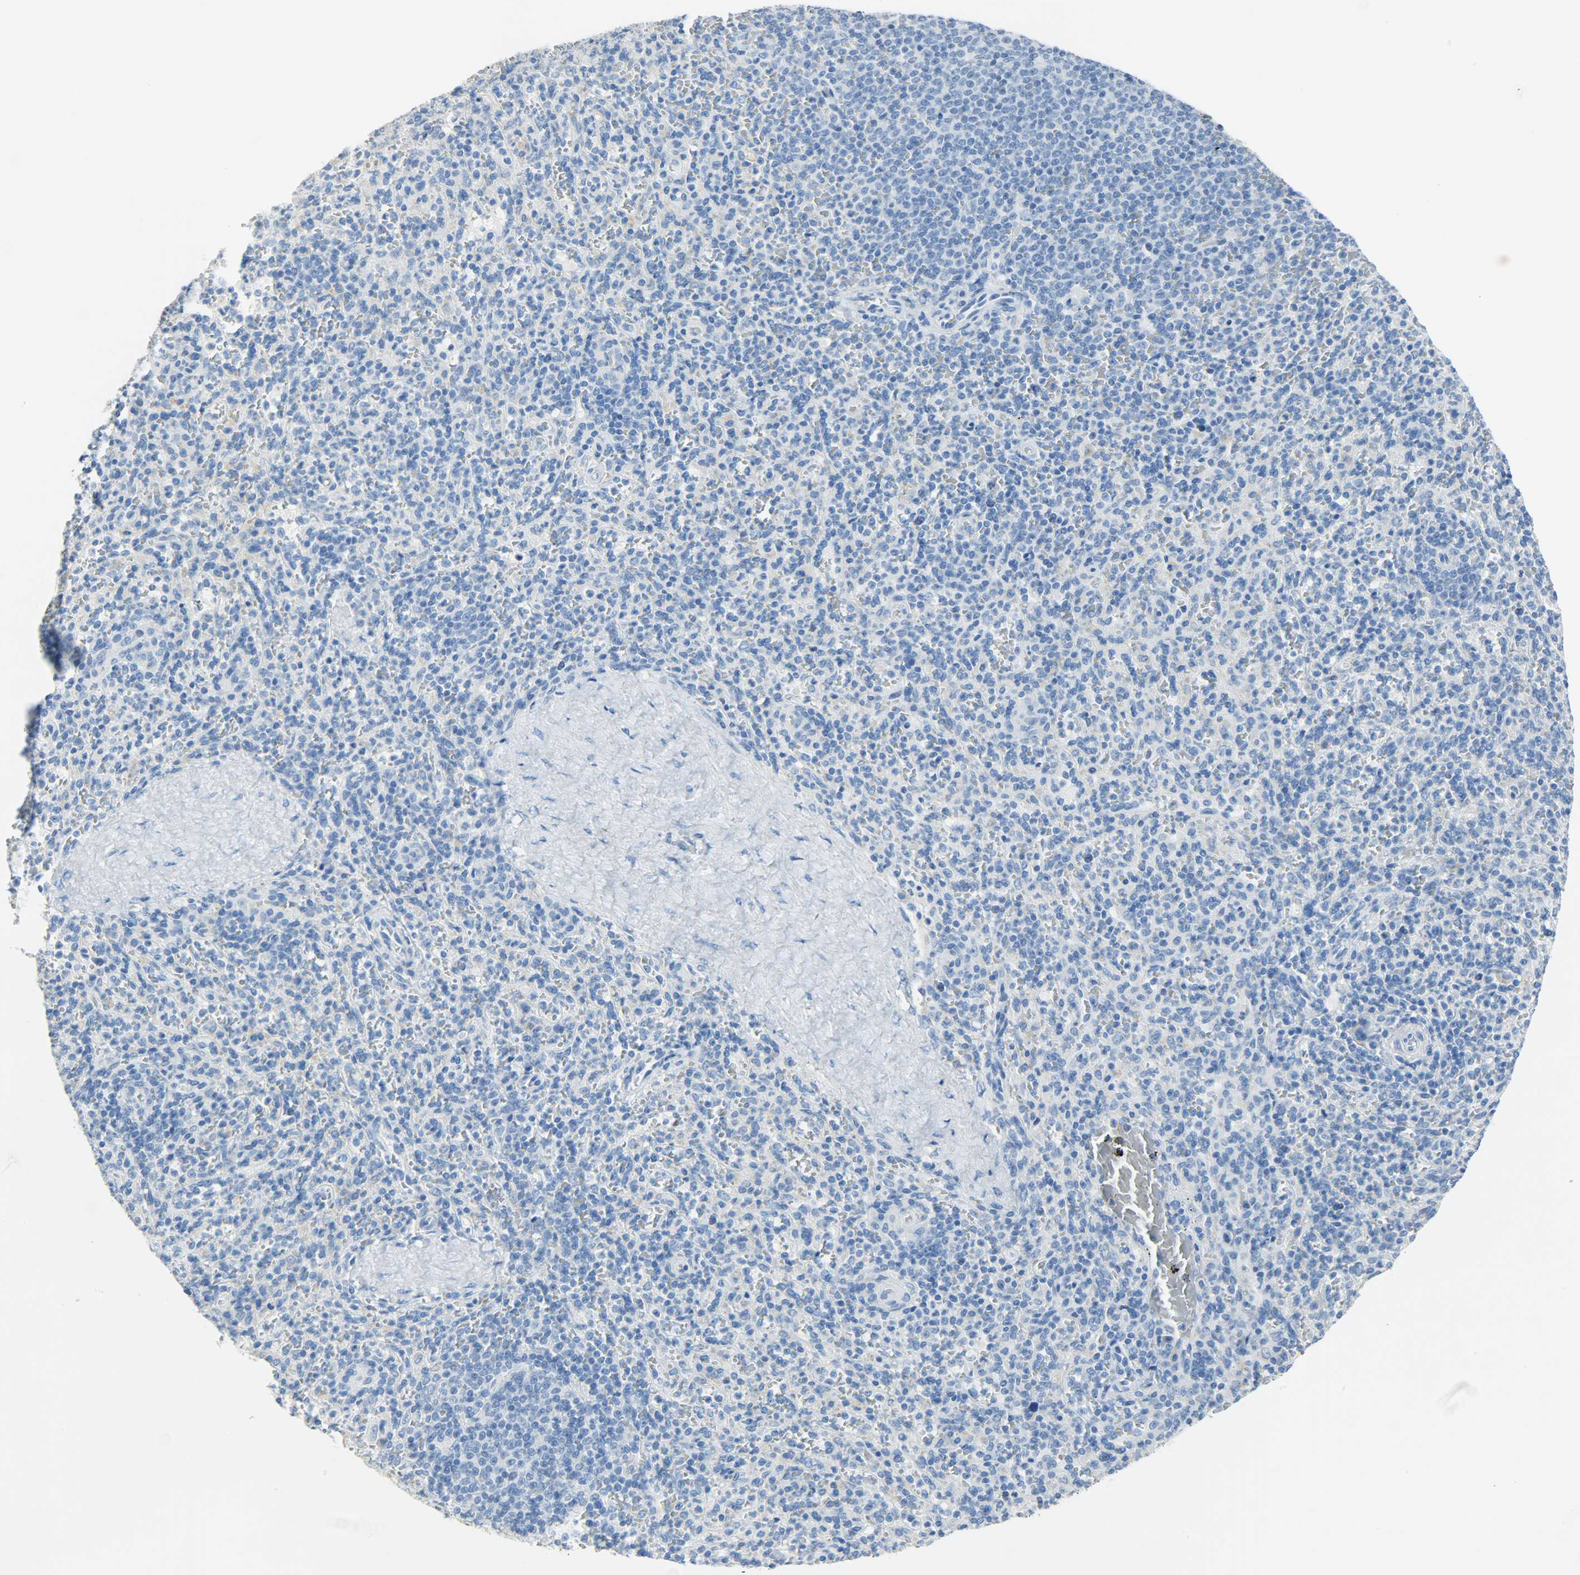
{"staining": {"intensity": "negative", "quantity": "none", "location": "none"}, "tissue": "spleen", "cell_type": "Cells in red pulp", "image_type": "normal", "snomed": [{"axis": "morphology", "description": "Normal tissue, NOS"}, {"axis": "topography", "description": "Spleen"}], "caption": "Immunohistochemical staining of unremarkable spleen displays no significant expression in cells in red pulp. The staining is performed using DAB (3,3'-diaminobenzidine) brown chromogen with nuclei counter-stained in using hematoxylin.", "gene": "CRP", "patient": {"sex": "male", "age": 36}}